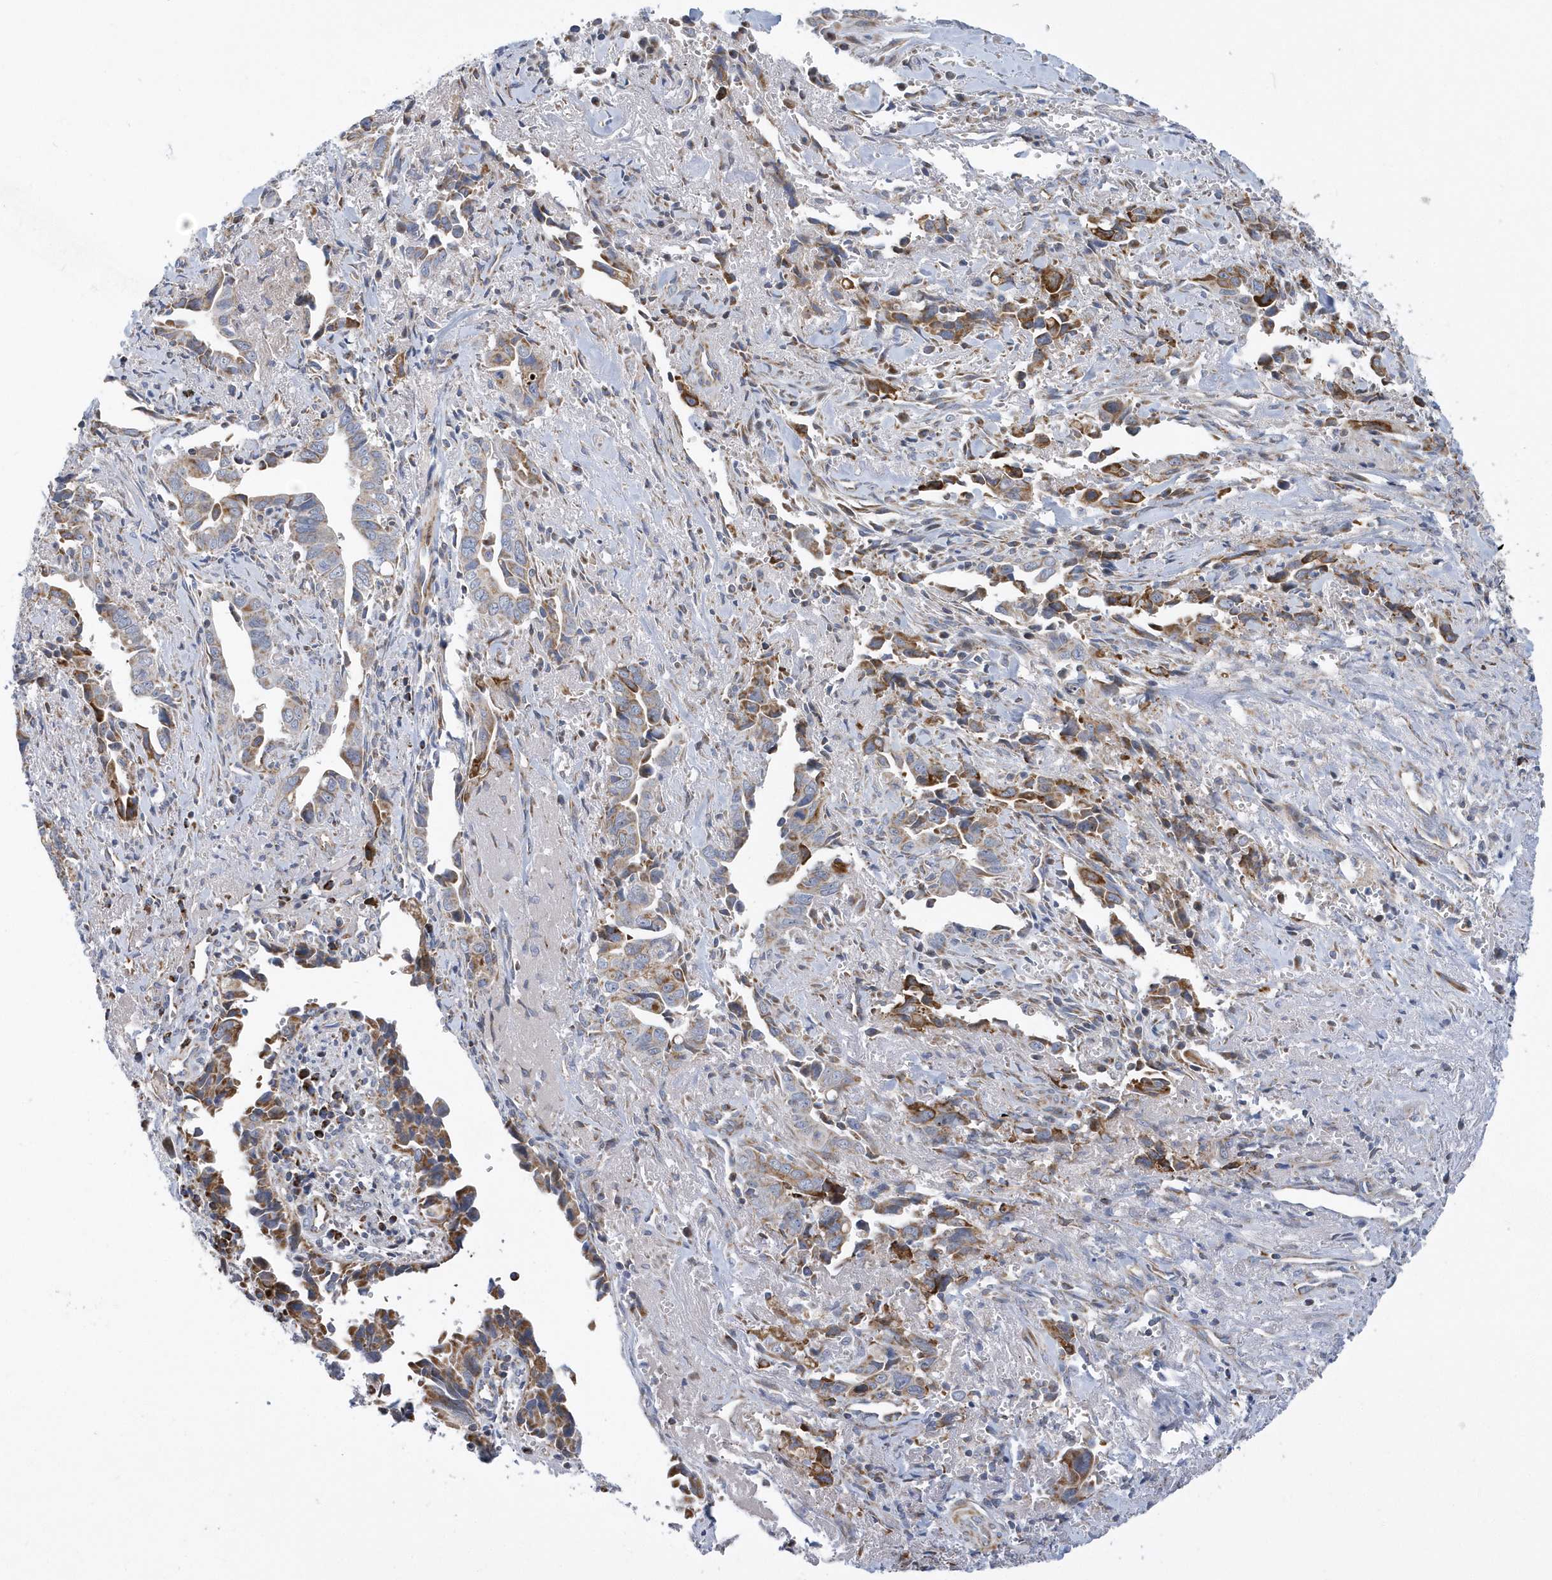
{"staining": {"intensity": "moderate", "quantity": "25%-75%", "location": "cytoplasmic/membranous"}, "tissue": "liver cancer", "cell_type": "Tumor cells", "image_type": "cancer", "snomed": [{"axis": "morphology", "description": "Cholangiocarcinoma"}, {"axis": "topography", "description": "Liver"}], "caption": "Human liver cholangiocarcinoma stained with a protein marker reveals moderate staining in tumor cells.", "gene": "VWA5B2", "patient": {"sex": "female", "age": 79}}